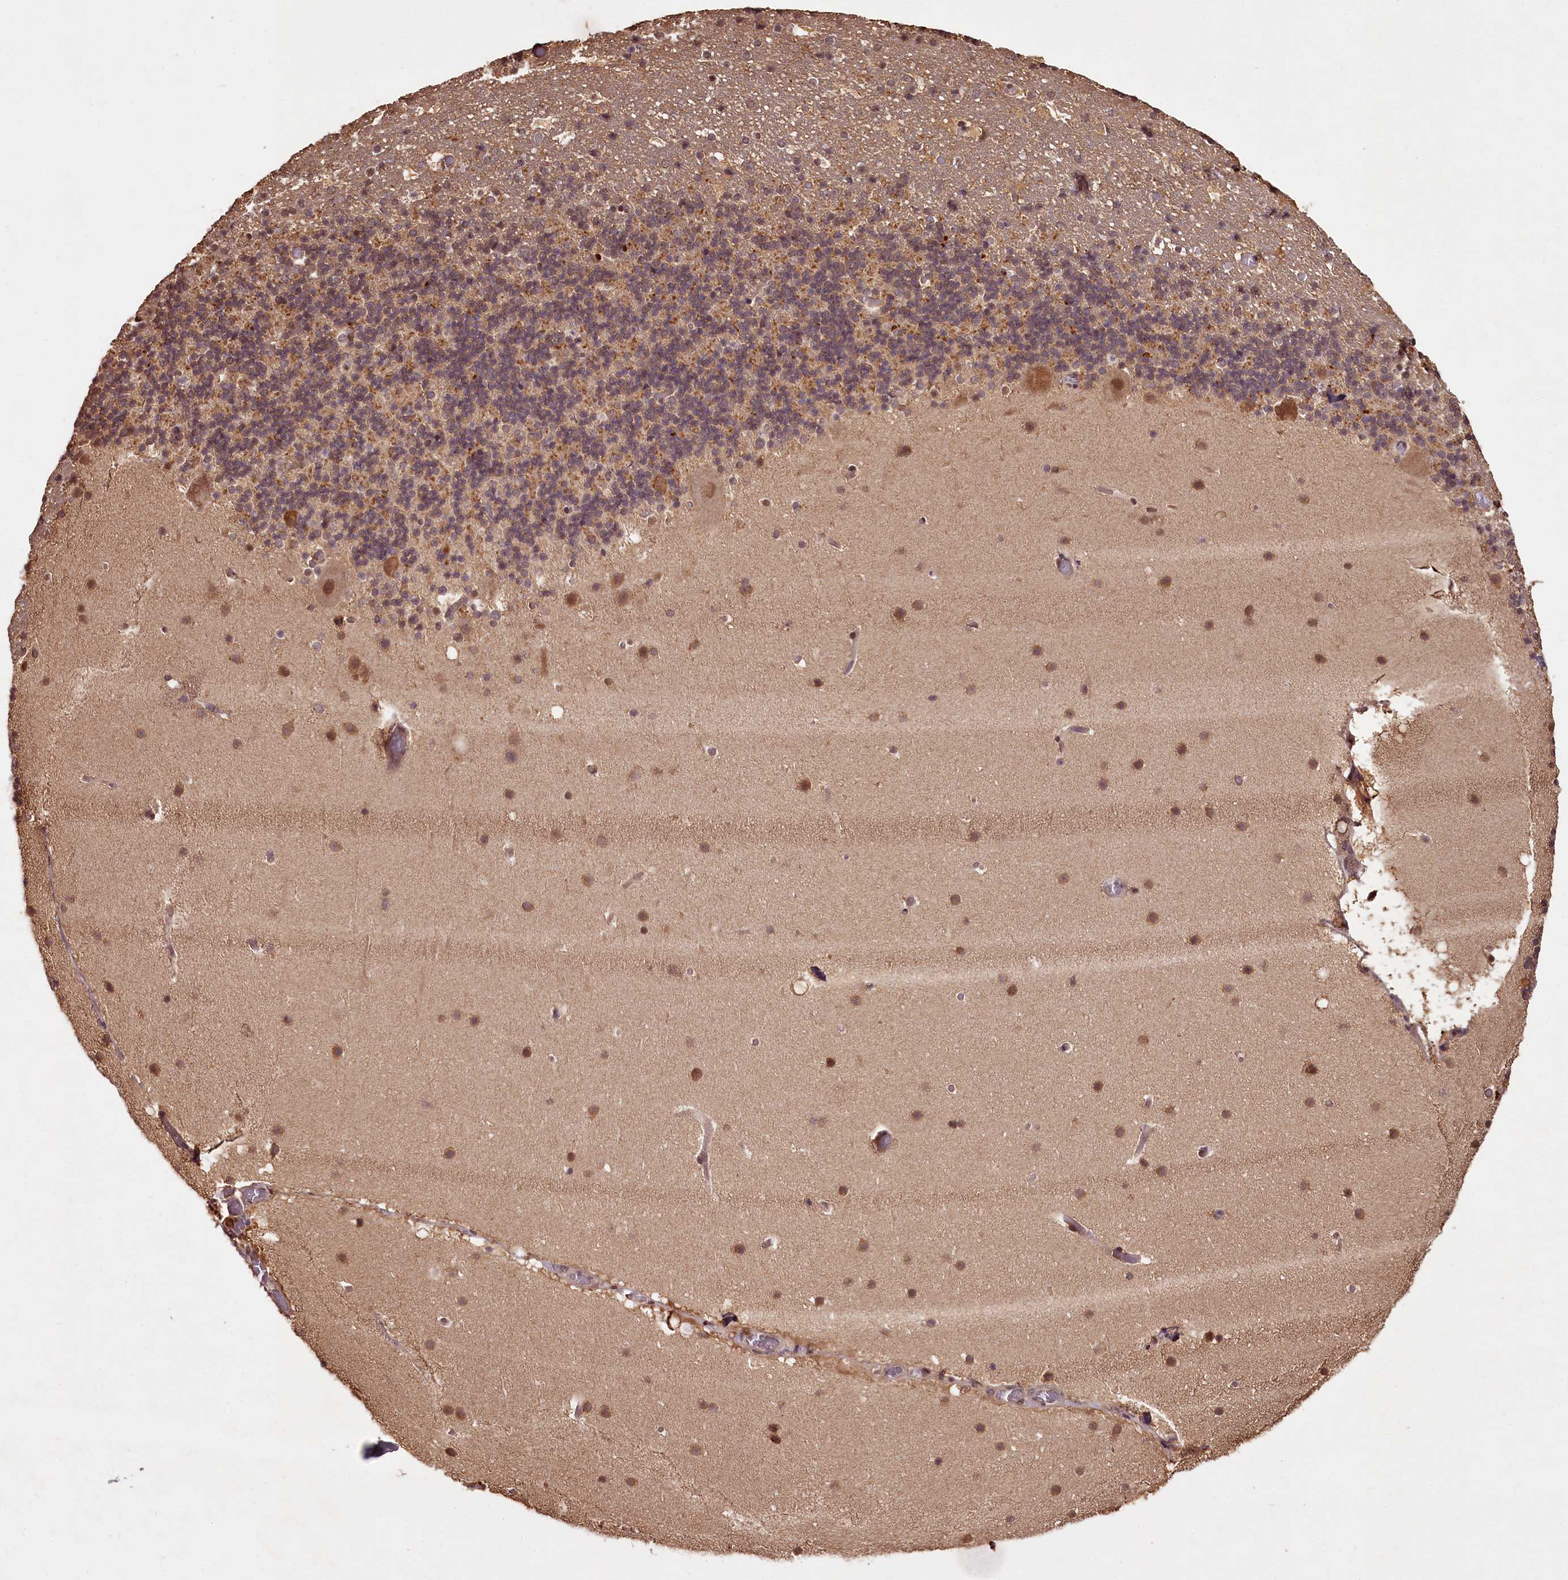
{"staining": {"intensity": "moderate", "quantity": "25%-75%", "location": "cytoplasmic/membranous"}, "tissue": "cerebellum", "cell_type": "Cells in granular layer", "image_type": "normal", "snomed": [{"axis": "morphology", "description": "Normal tissue, NOS"}, {"axis": "topography", "description": "Cerebellum"}], "caption": "DAB immunohistochemical staining of normal cerebellum shows moderate cytoplasmic/membranous protein positivity in about 25%-75% of cells in granular layer. (Stains: DAB (3,3'-diaminobenzidine) in brown, nuclei in blue, Microscopy: brightfield microscopy at high magnification).", "gene": "NPRL2", "patient": {"sex": "male", "age": 57}}